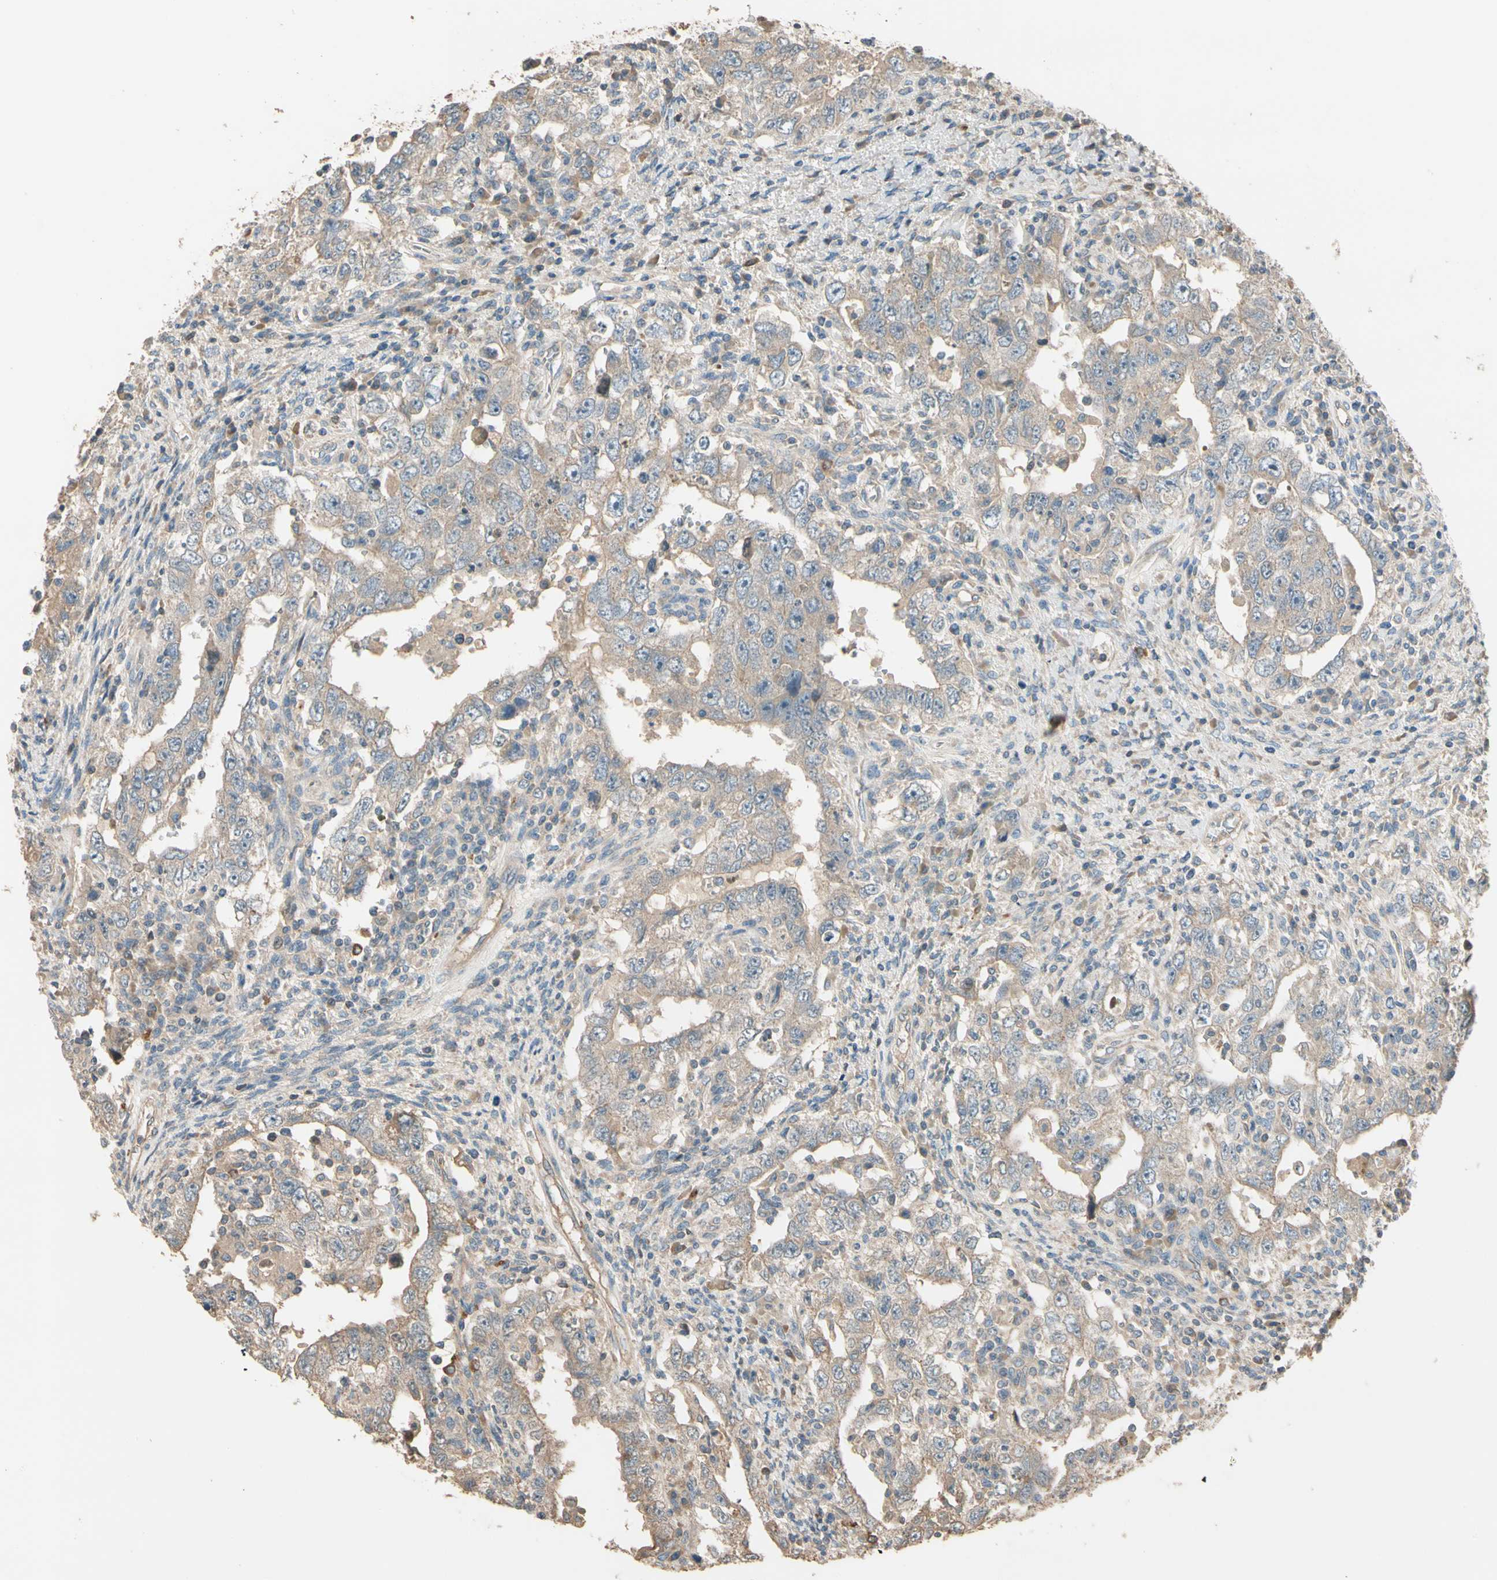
{"staining": {"intensity": "weak", "quantity": ">75%", "location": "cytoplasmic/membranous"}, "tissue": "testis cancer", "cell_type": "Tumor cells", "image_type": "cancer", "snomed": [{"axis": "morphology", "description": "Carcinoma, Embryonal, NOS"}, {"axis": "topography", "description": "Testis"}], "caption": "Immunohistochemistry (IHC) (DAB (3,3'-diaminobenzidine)) staining of testis embryonal carcinoma shows weak cytoplasmic/membranous protein expression in approximately >75% of tumor cells. Using DAB (brown) and hematoxylin (blue) stains, captured at high magnification using brightfield microscopy.", "gene": "TNFRSF21", "patient": {"sex": "male", "age": 26}}